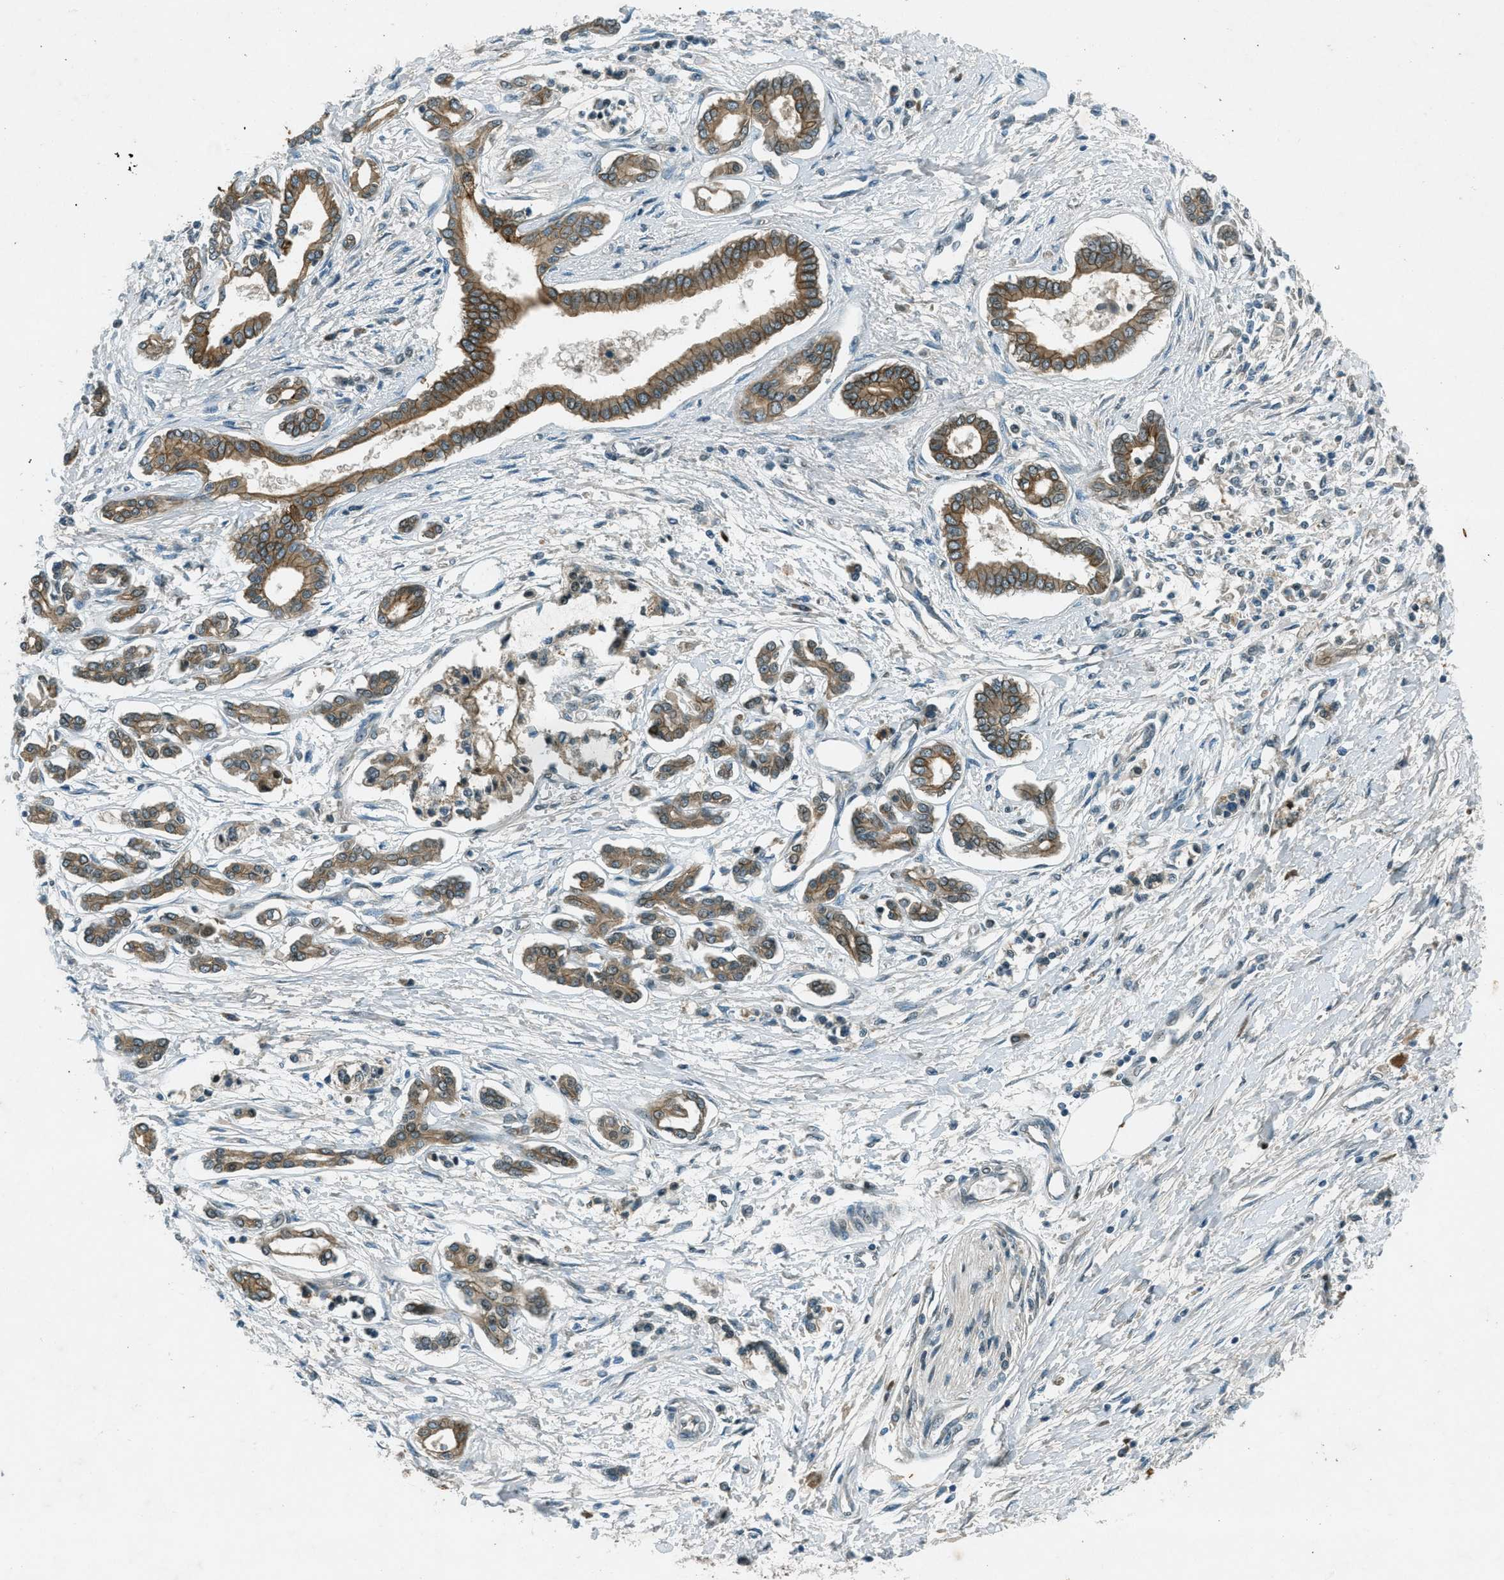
{"staining": {"intensity": "moderate", "quantity": ">75%", "location": "cytoplasmic/membranous"}, "tissue": "pancreatic cancer", "cell_type": "Tumor cells", "image_type": "cancer", "snomed": [{"axis": "morphology", "description": "Adenocarcinoma, NOS"}, {"axis": "topography", "description": "Pancreas"}], "caption": "Immunohistochemical staining of human adenocarcinoma (pancreatic) reveals moderate cytoplasmic/membranous protein staining in approximately >75% of tumor cells.", "gene": "STK11", "patient": {"sex": "male", "age": 56}}